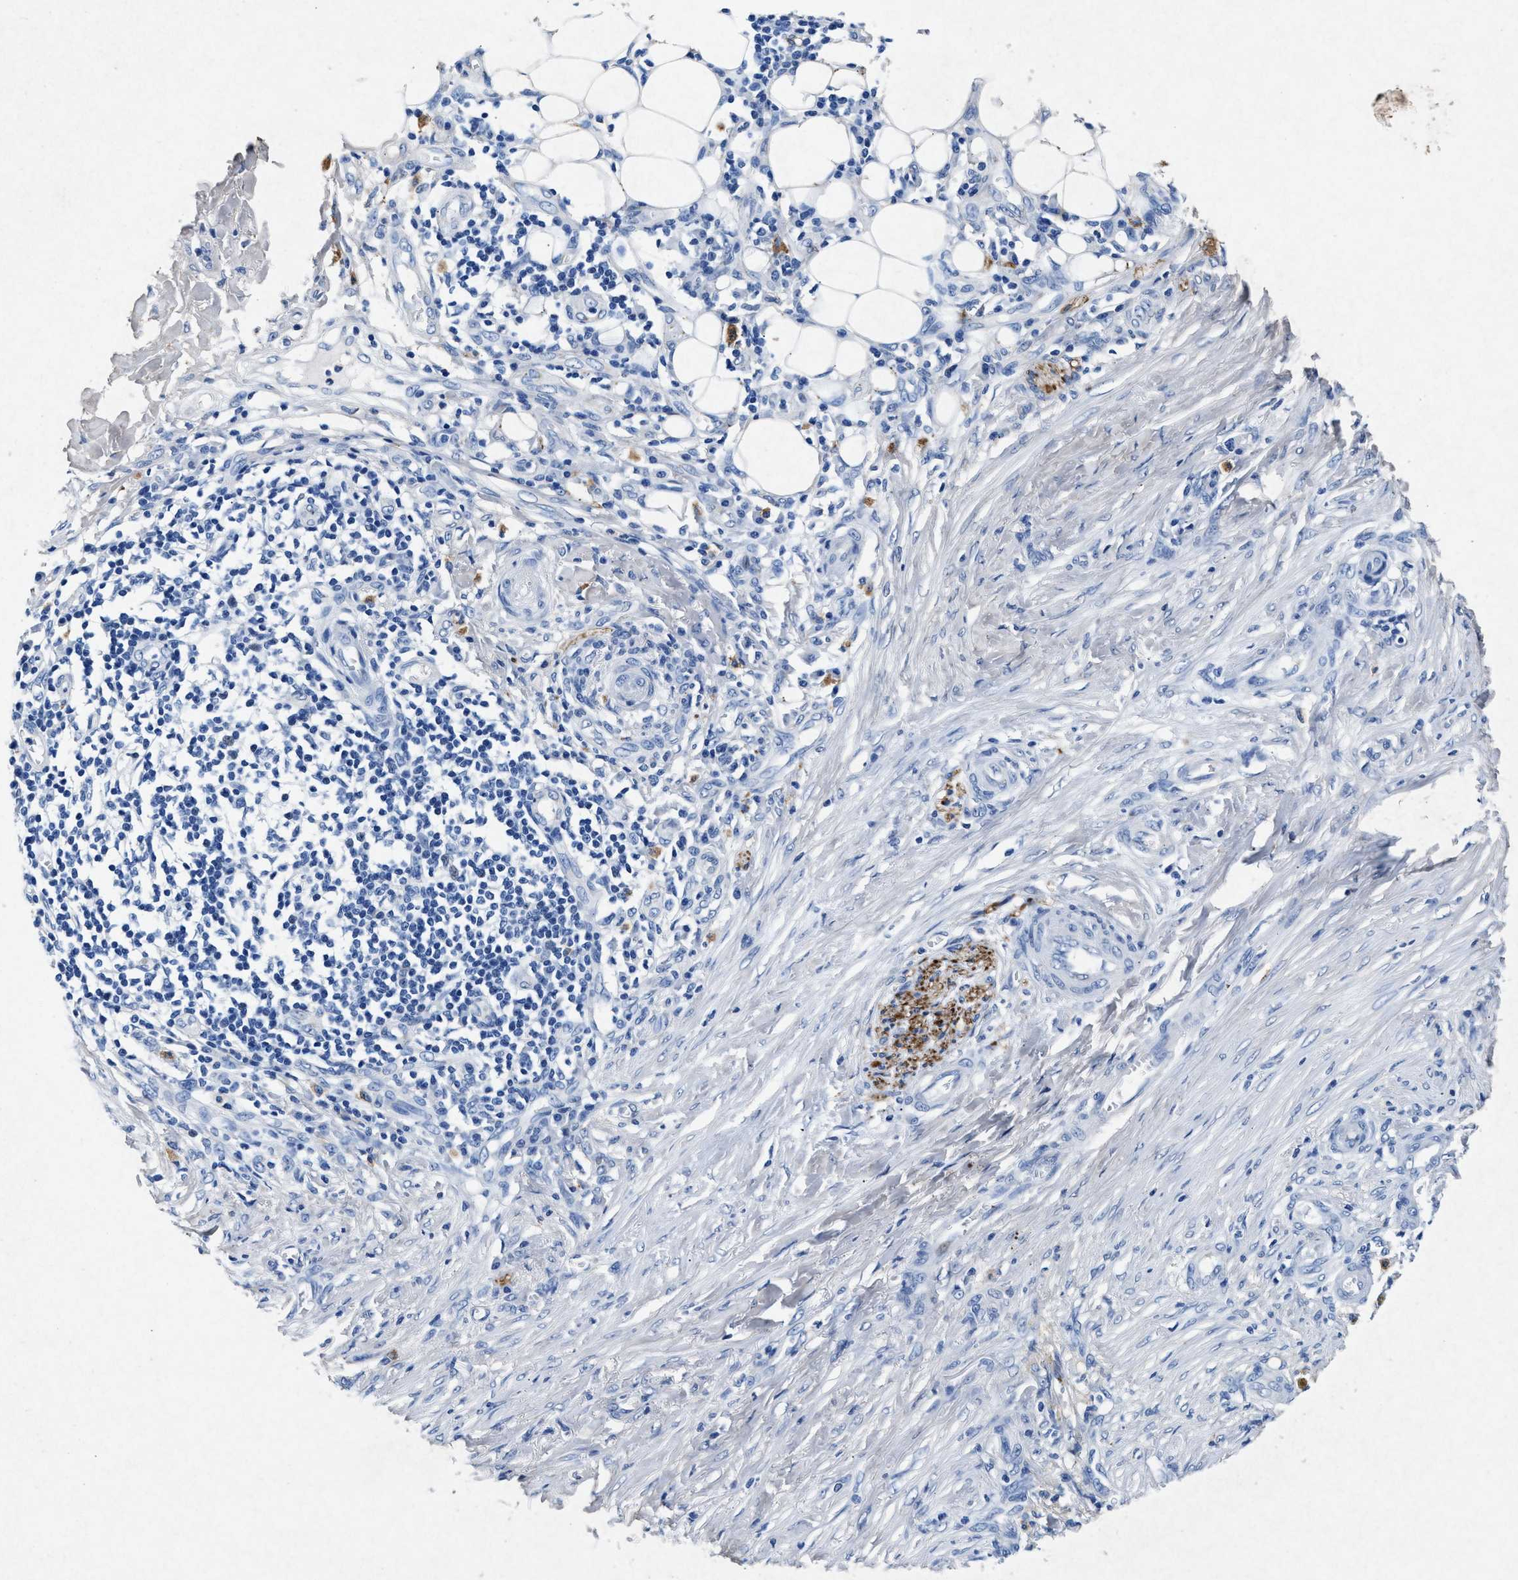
{"staining": {"intensity": "negative", "quantity": "none", "location": "none"}, "tissue": "skin cancer", "cell_type": "Tumor cells", "image_type": "cancer", "snomed": [{"axis": "morphology", "description": "Basal cell carcinoma"}, {"axis": "topography", "description": "Skin"}], "caption": "Immunohistochemistry histopathology image of neoplastic tissue: skin cancer stained with DAB (3,3'-diaminobenzidine) demonstrates no significant protein expression in tumor cells.", "gene": "MAP6", "patient": {"sex": "male", "age": 85}}